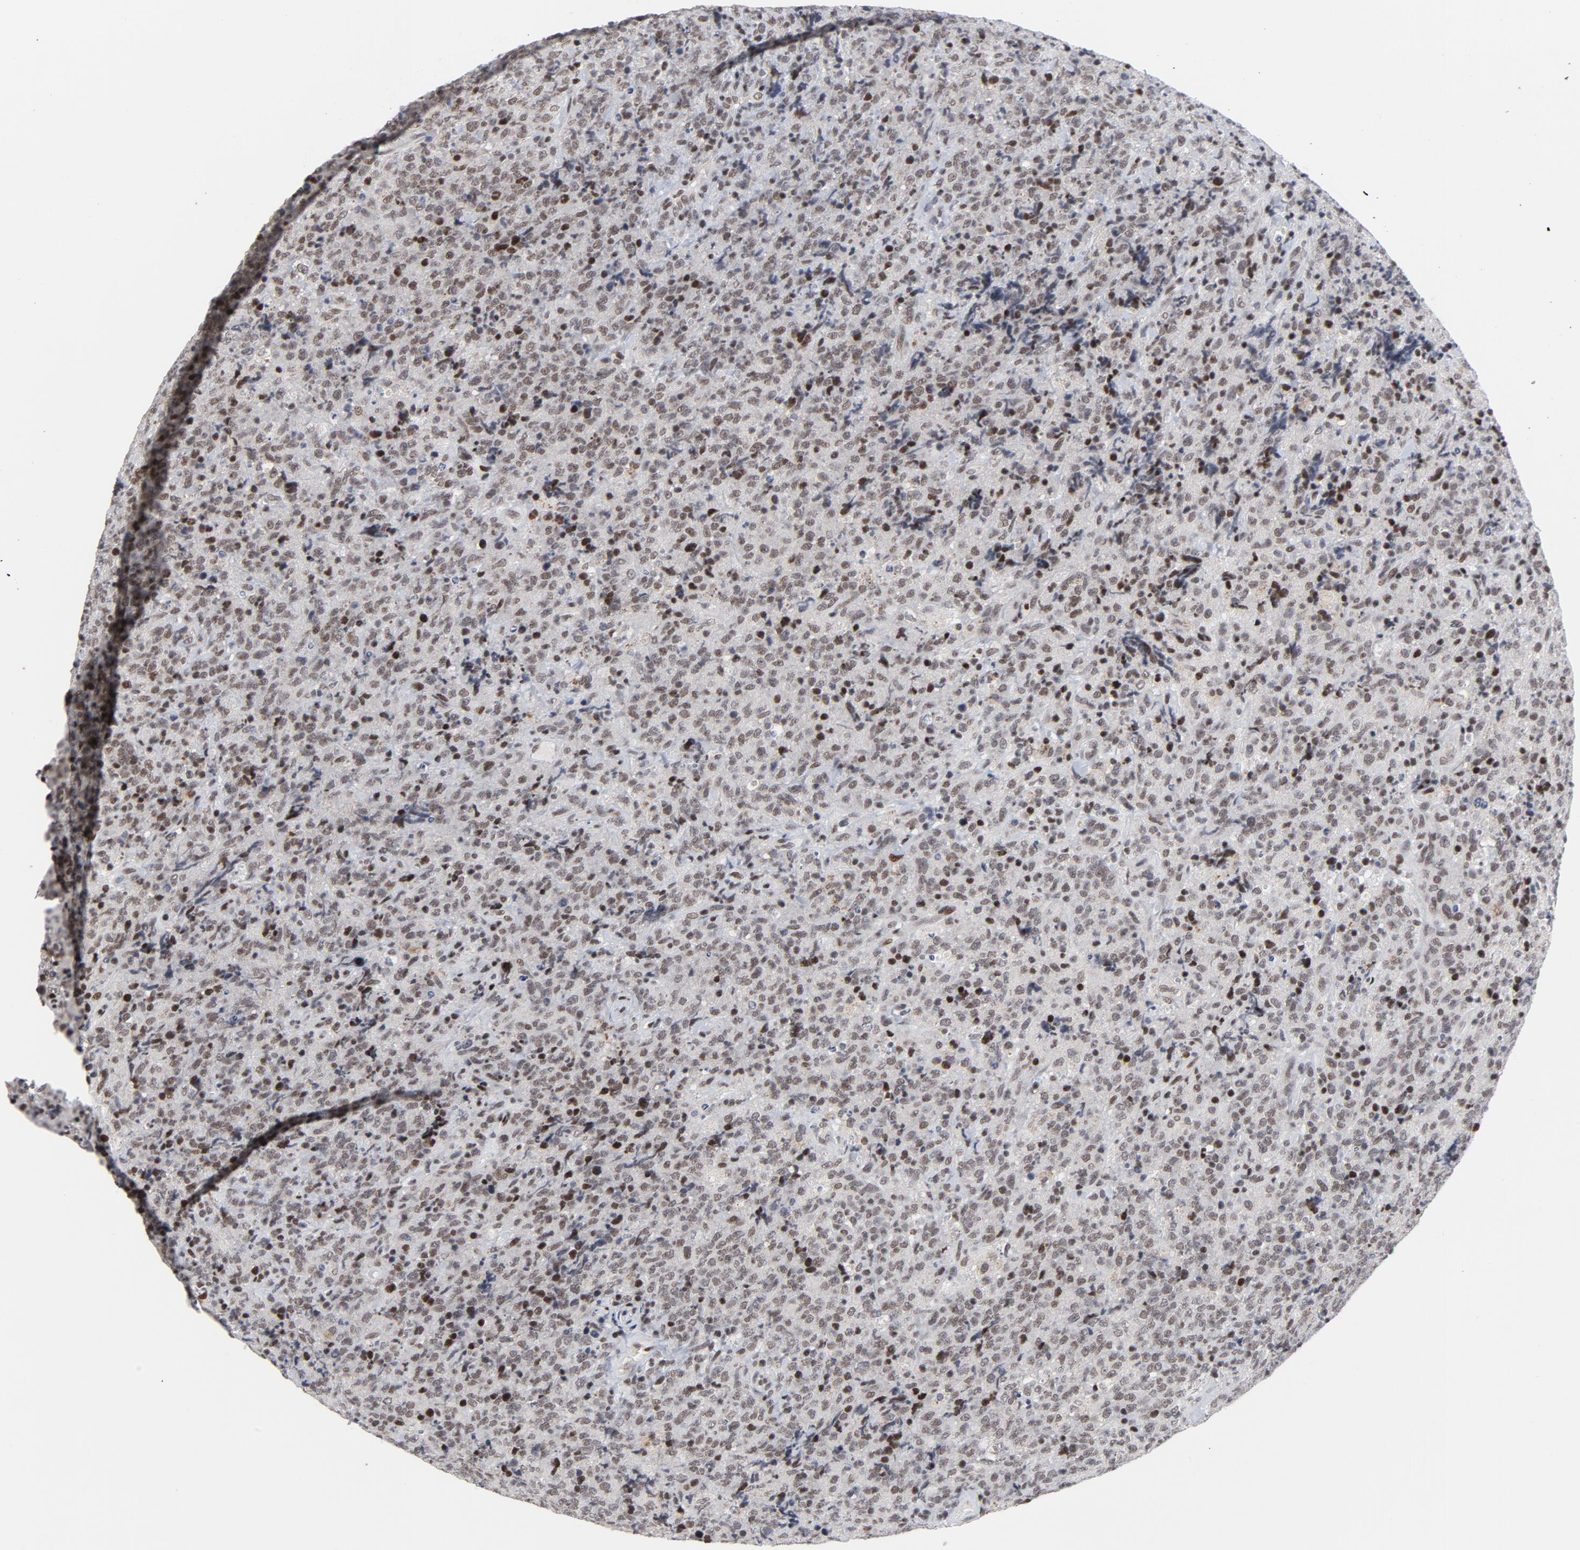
{"staining": {"intensity": "weak", "quantity": ">75%", "location": "nuclear"}, "tissue": "lymphoma", "cell_type": "Tumor cells", "image_type": "cancer", "snomed": [{"axis": "morphology", "description": "Malignant lymphoma, non-Hodgkin's type, High grade"}, {"axis": "topography", "description": "Tonsil"}], "caption": "Weak nuclear expression for a protein is seen in about >75% of tumor cells of malignant lymphoma, non-Hodgkin's type (high-grade) using immunohistochemistry (IHC).", "gene": "GABPA", "patient": {"sex": "female", "age": 36}}